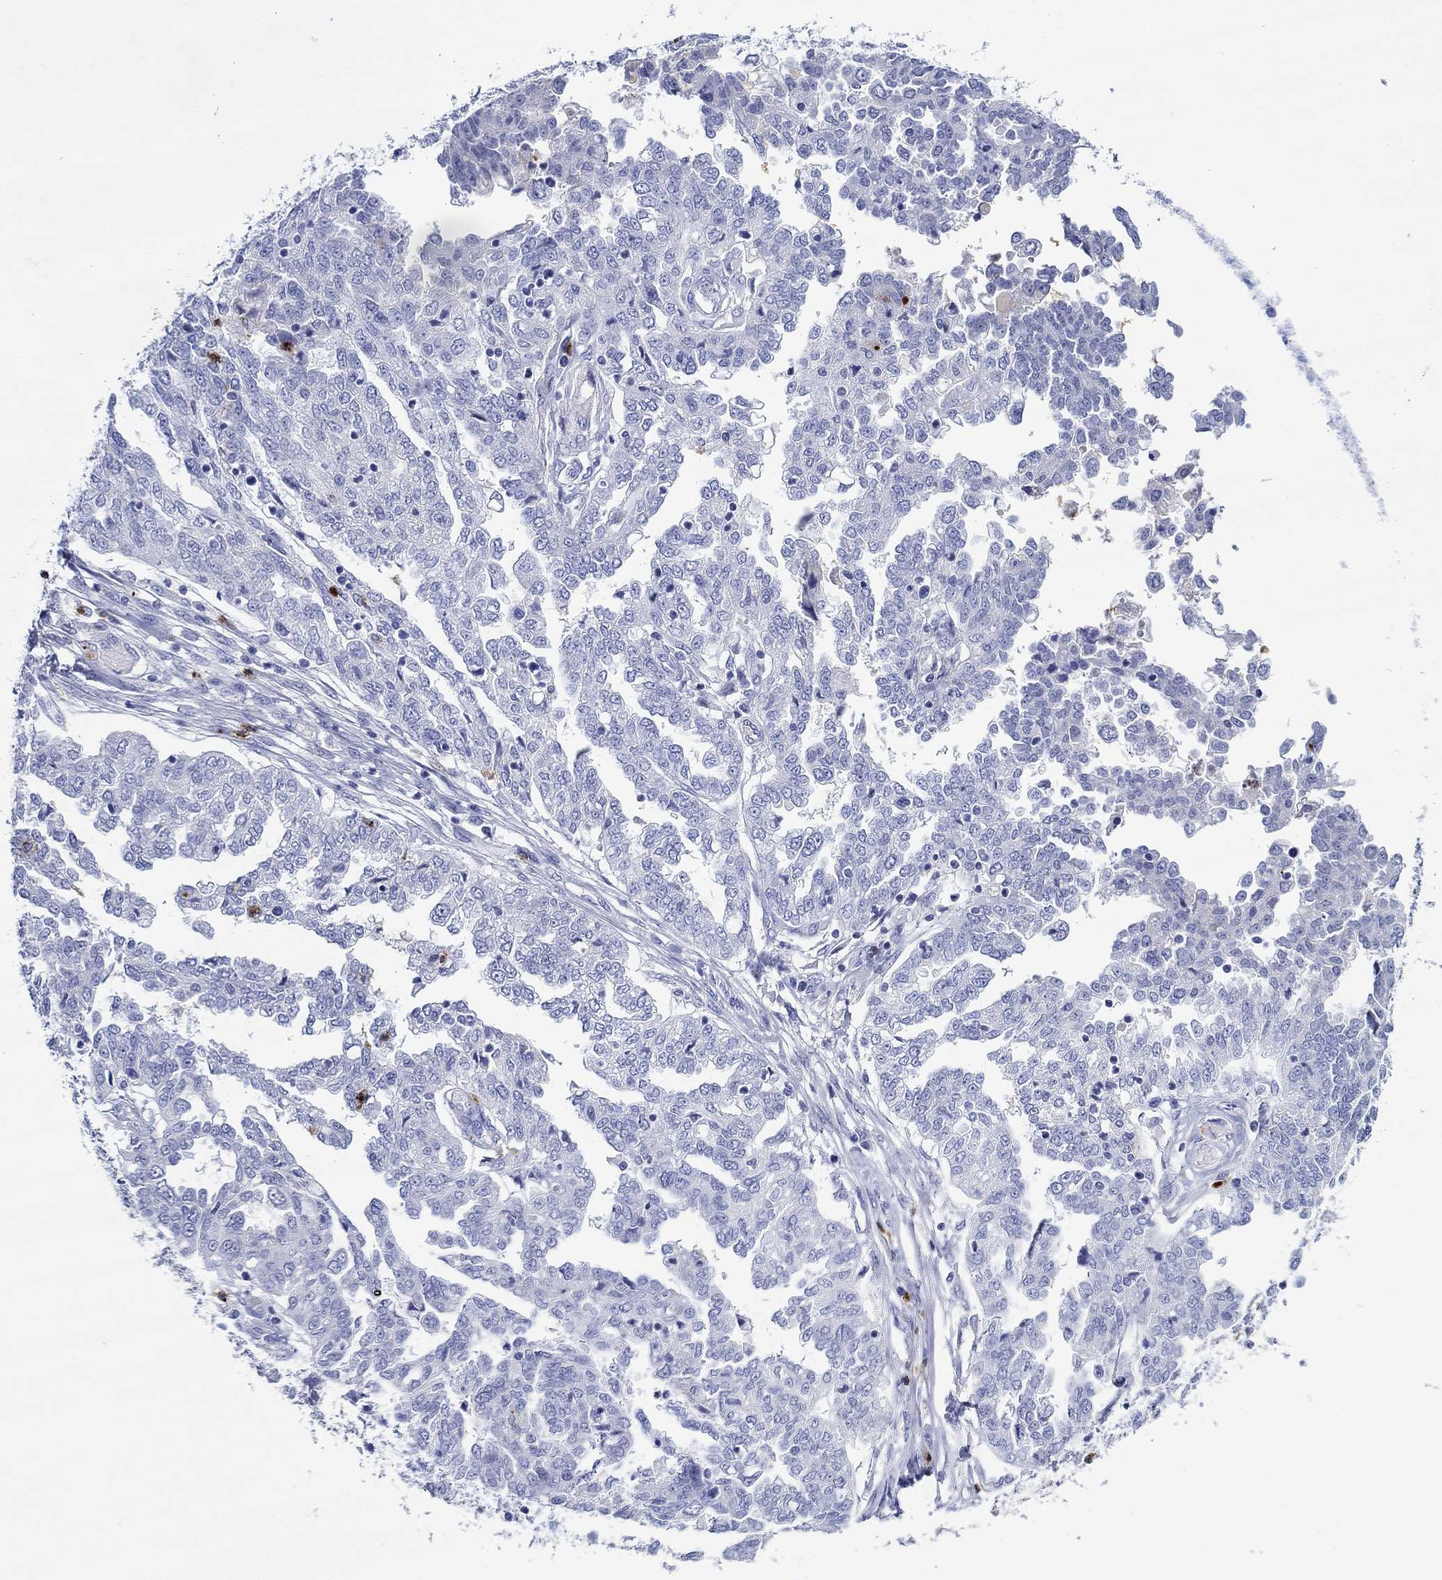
{"staining": {"intensity": "negative", "quantity": "none", "location": "none"}, "tissue": "ovarian cancer", "cell_type": "Tumor cells", "image_type": "cancer", "snomed": [{"axis": "morphology", "description": "Cystadenocarcinoma, serous, NOS"}, {"axis": "topography", "description": "Ovary"}], "caption": "Tumor cells are negative for protein expression in human serous cystadenocarcinoma (ovarian). (DAB (3,3'-diaminobenzidine) IHC visualized using brightfield microscopy, high magnification).", "gene": "EPX", "patient": {"sex": "female", "age": 67}}